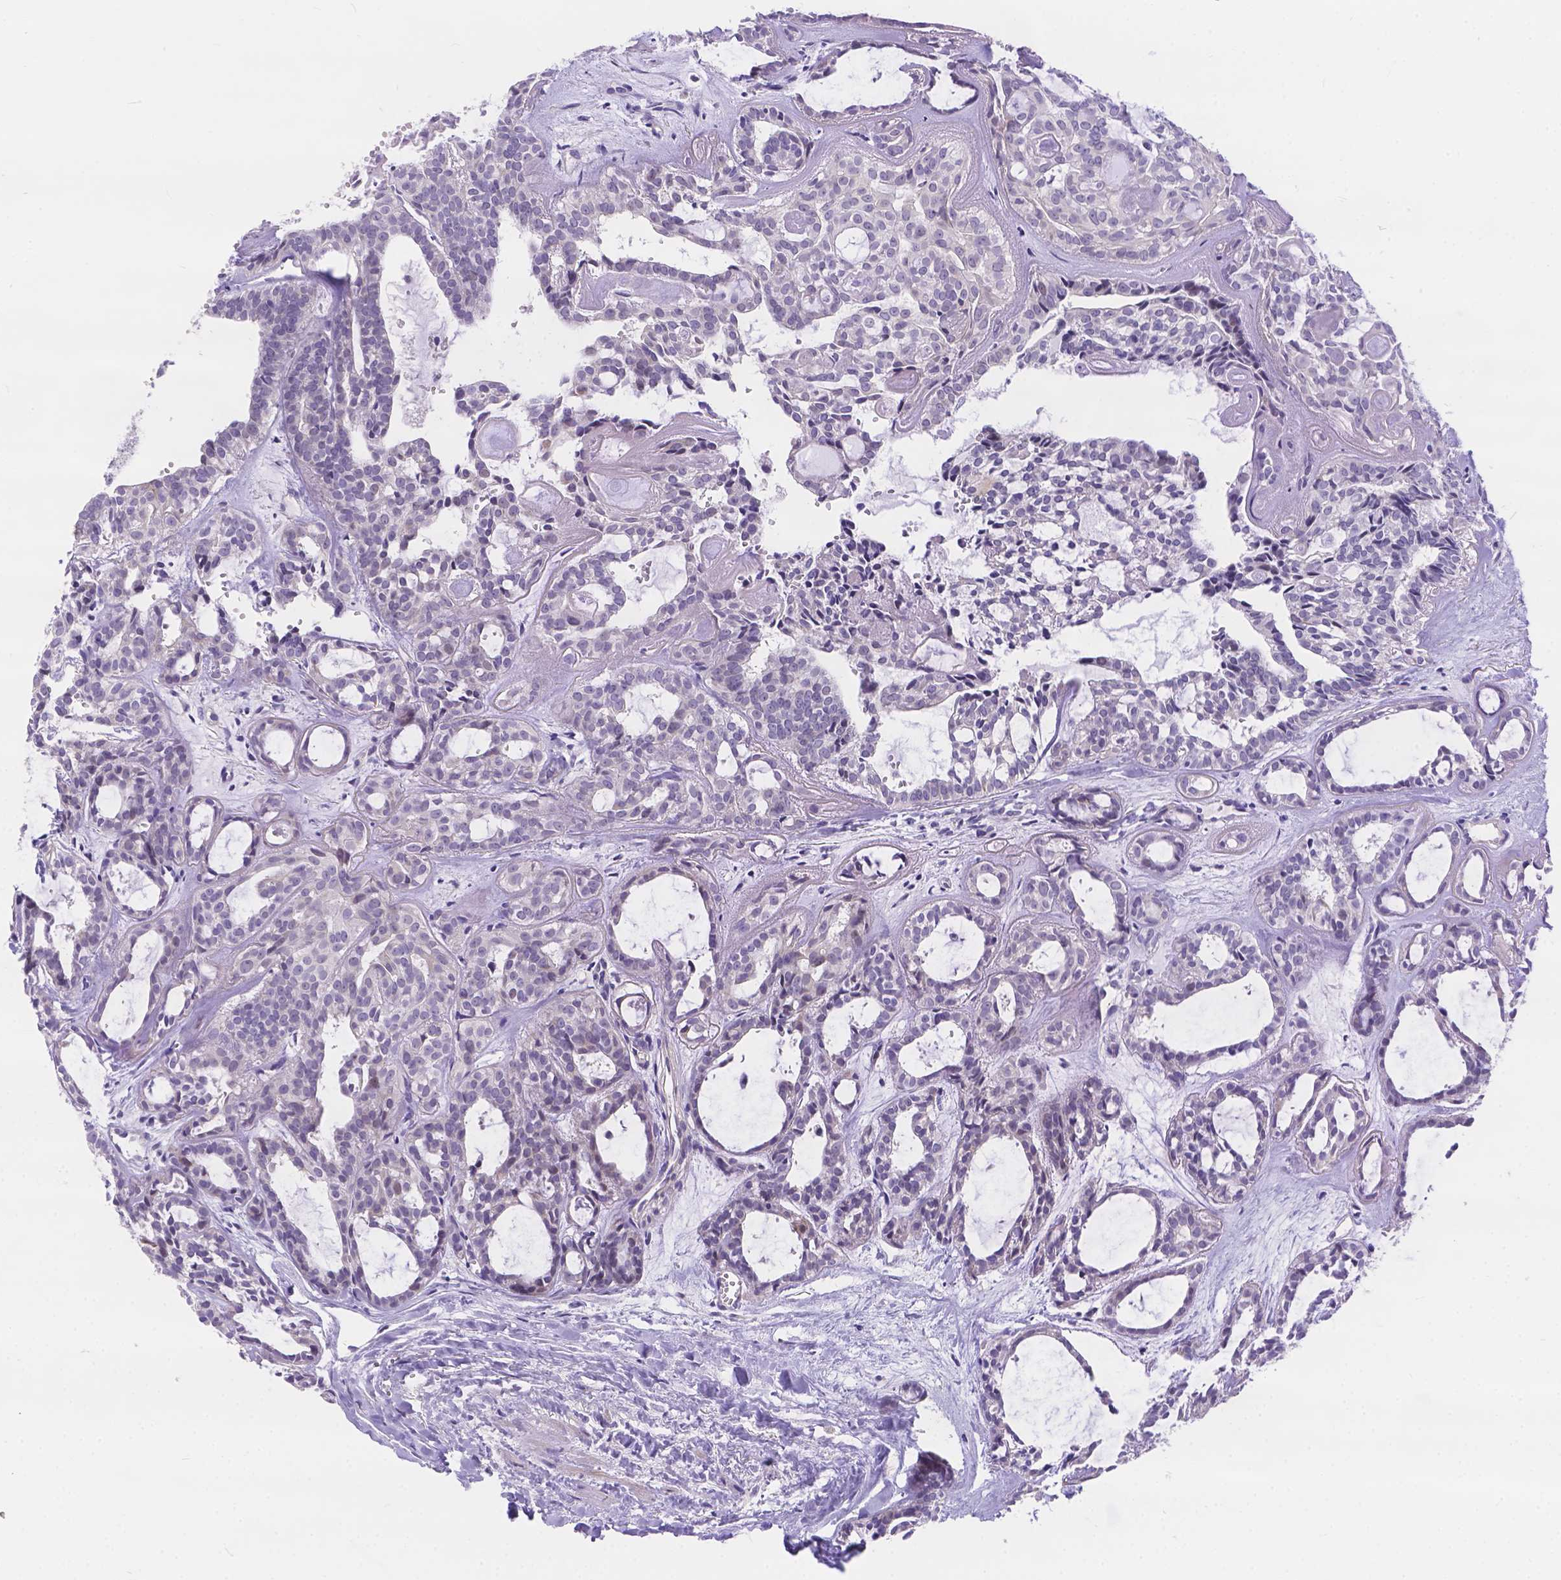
{"staining": {"intensity": "negative", "quantity": "none", "location": "none"}, "tissue": "head and neck cancer", "cell_type": "Tumor cells", "image_type": "cancer", "snomed": [{"axis": "morphology", "description": "Adenocarcinoma, NOS"}, {"axis": "topography", "description": "Head-Neck"}], "caption": "IHC histopathology image of human head and neck adenocarcinoma stained for a protein (brown), which exhibits no staining in tumor cells.", "gene": "DLEC1", "patient": {"sex": "female", "age": 62}}